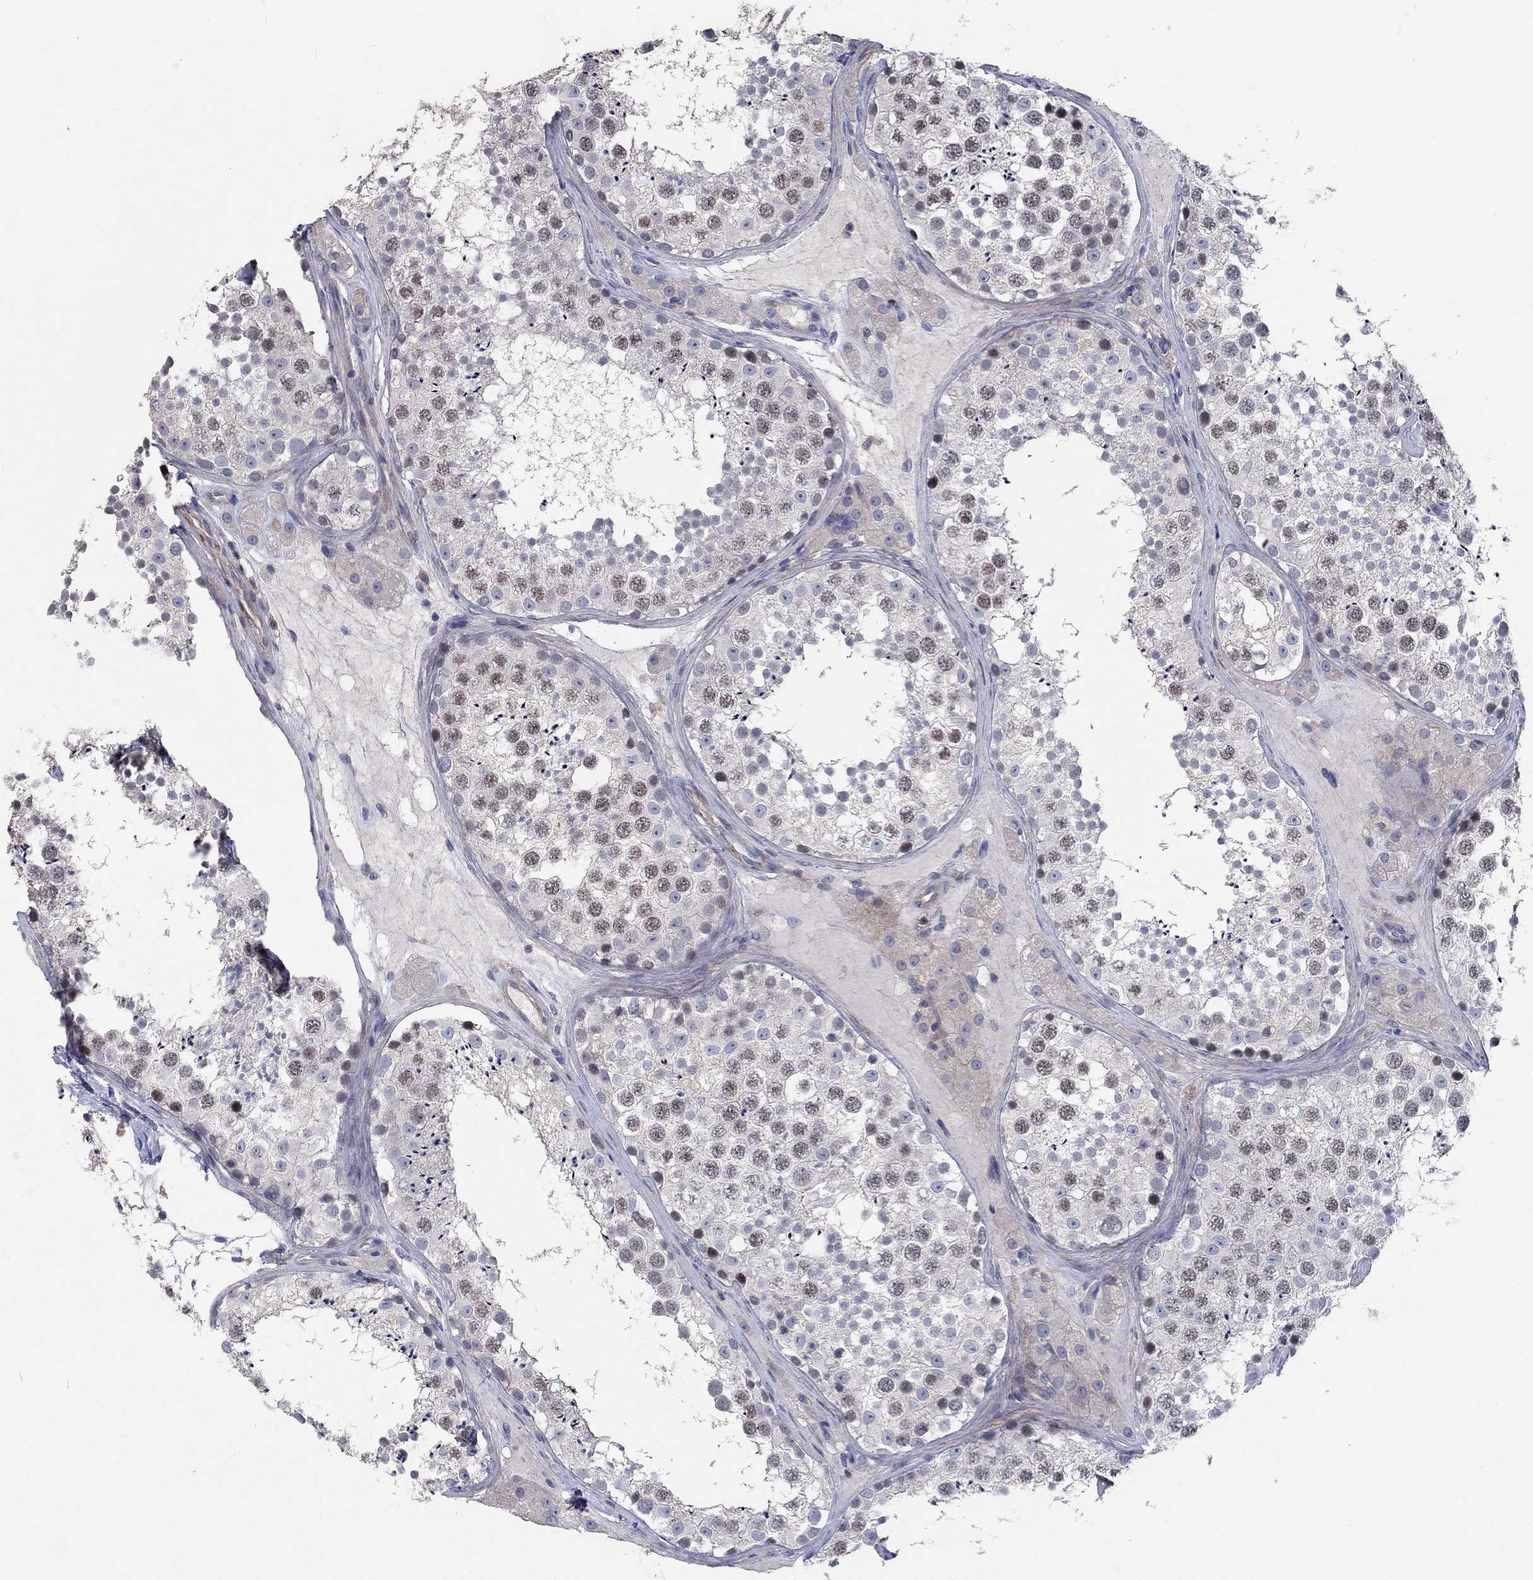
{"staining": {"intensity": "negative", "quantity": "none", "location": "none"}, "tissue": "testis", "cell_type": "Cells in seminiferous ducts", "image_type": "normal", "snomed": [{"axis": "morphology", "description": "Normal tissue, NOS"}, {"axis": "topography", "description": "Testis"}], "caption": "Normal testis was stained to show a protein in brown. There is no significant staining in cells in seminiferous ducts. The staining was performed using DAB to visualize the protein expression in brown, while the nuclei were stained in blue with hematoxylin (Magnification: 20x).", "gene": "TNFAIP8L3", "patient": {"sex": "male", "age": 41}}